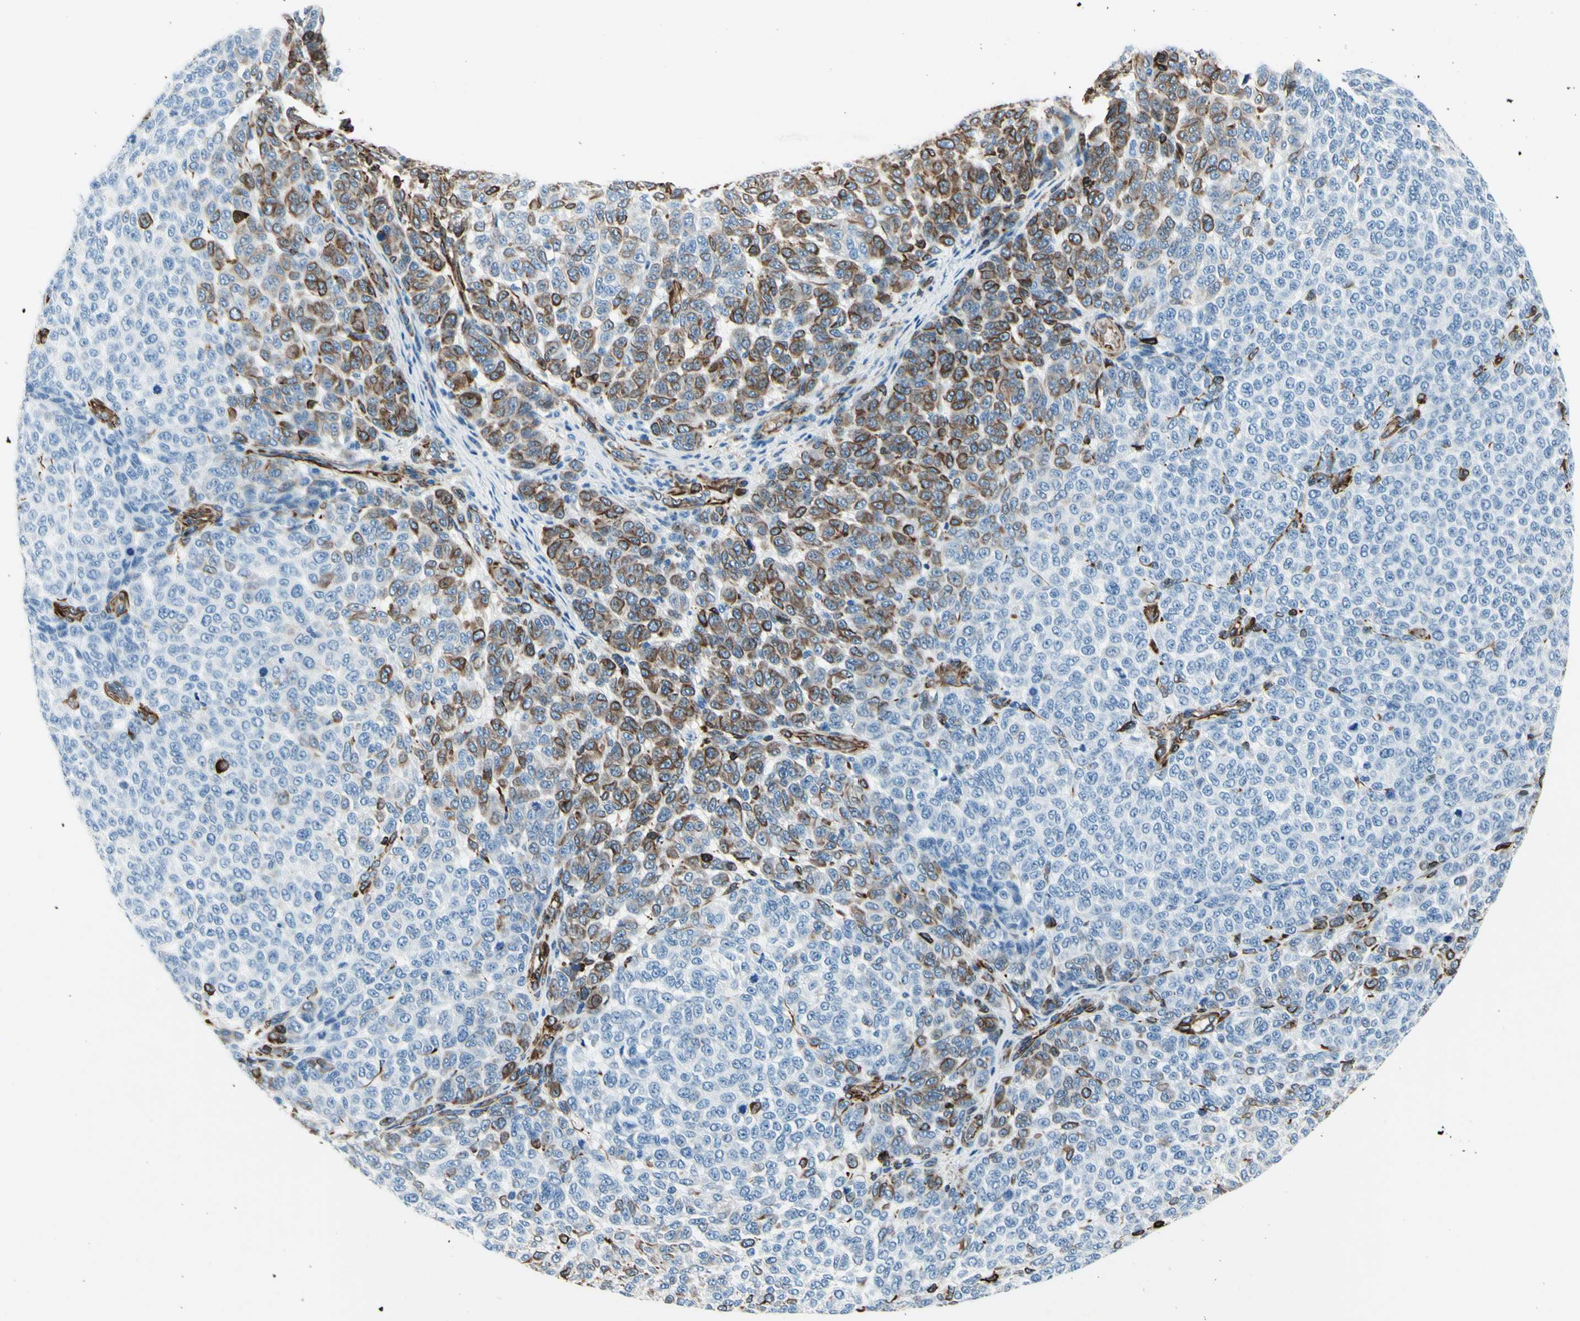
{"staining": {"intensity": "negative", "quantity": "none", "location": "none"}, "tissue": "melanoma", "cell_type": "Tumor cells", "image_type": "cancer", "snomed": [{"axis": "morphology", "description": "Malignant melanoma, NOS"}, {"axis": "topography", "description": "Skin"}], "caption": "IHC of malignant melanoma exhibits no positivity in tumor cells. (Brightfield microscopy of DAB immunohistochemistry (IHC) at high magnification).", "gene": "PTH2R", "patient": {"sex": "male", "age": 59}}